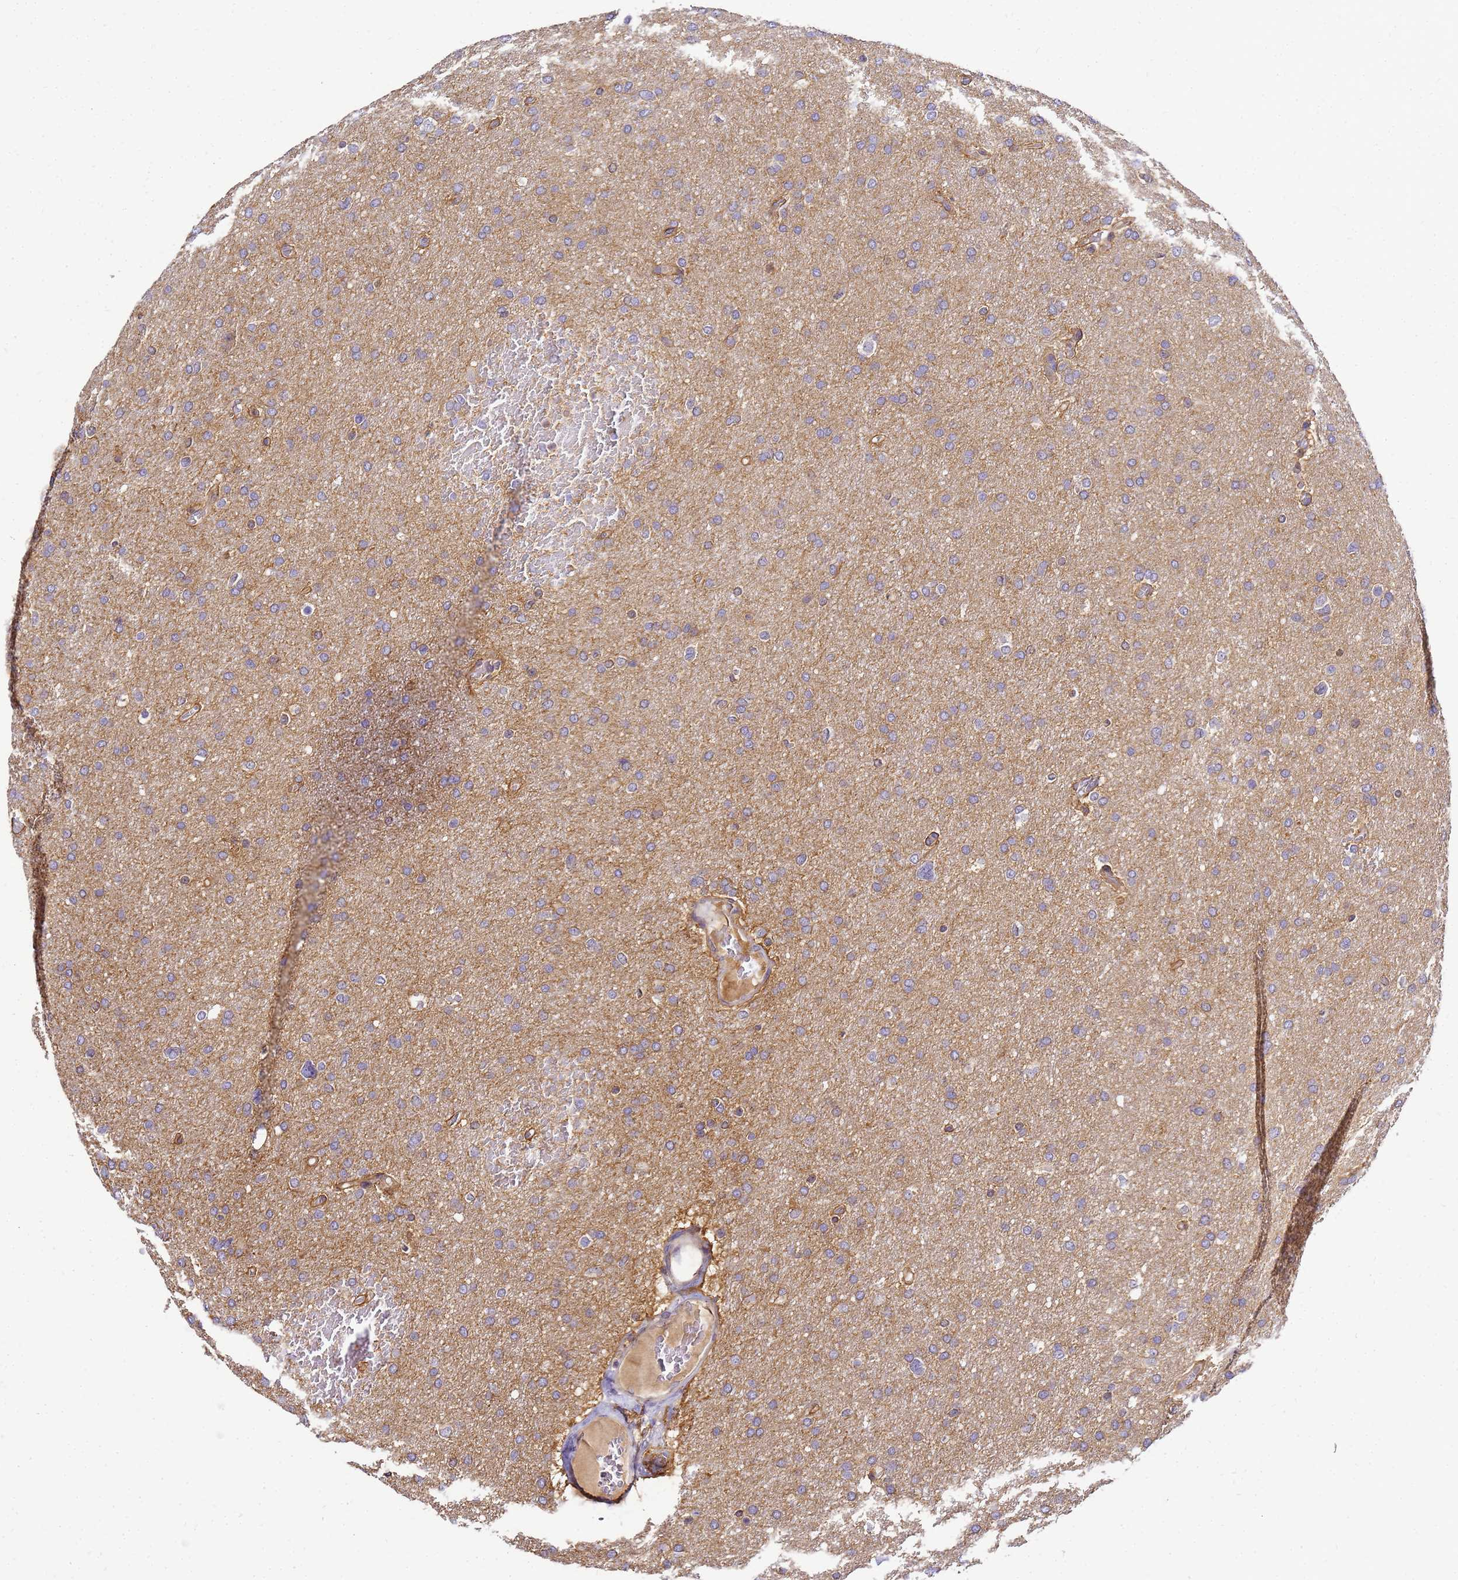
{"staining": {"intensity": "weak", "quantity": ">75%", "location": "cytoplasmic/membranous"}, "tissue": "glioma", "cell_type": "Tumor cells", "image_type": "cancer", "snomed": [{"axis": "morphology", "description": "Glioma, malignant, High grade"}, {"axis": "topography", "description": "Cerebral cortex"}], "caption": "A brown stain labels weak cytoplasmic/membranous expression of a protein in human glioma tumor cells.", "gene": "ADPGK", "patient": {"sex": "female", "age": 36}}